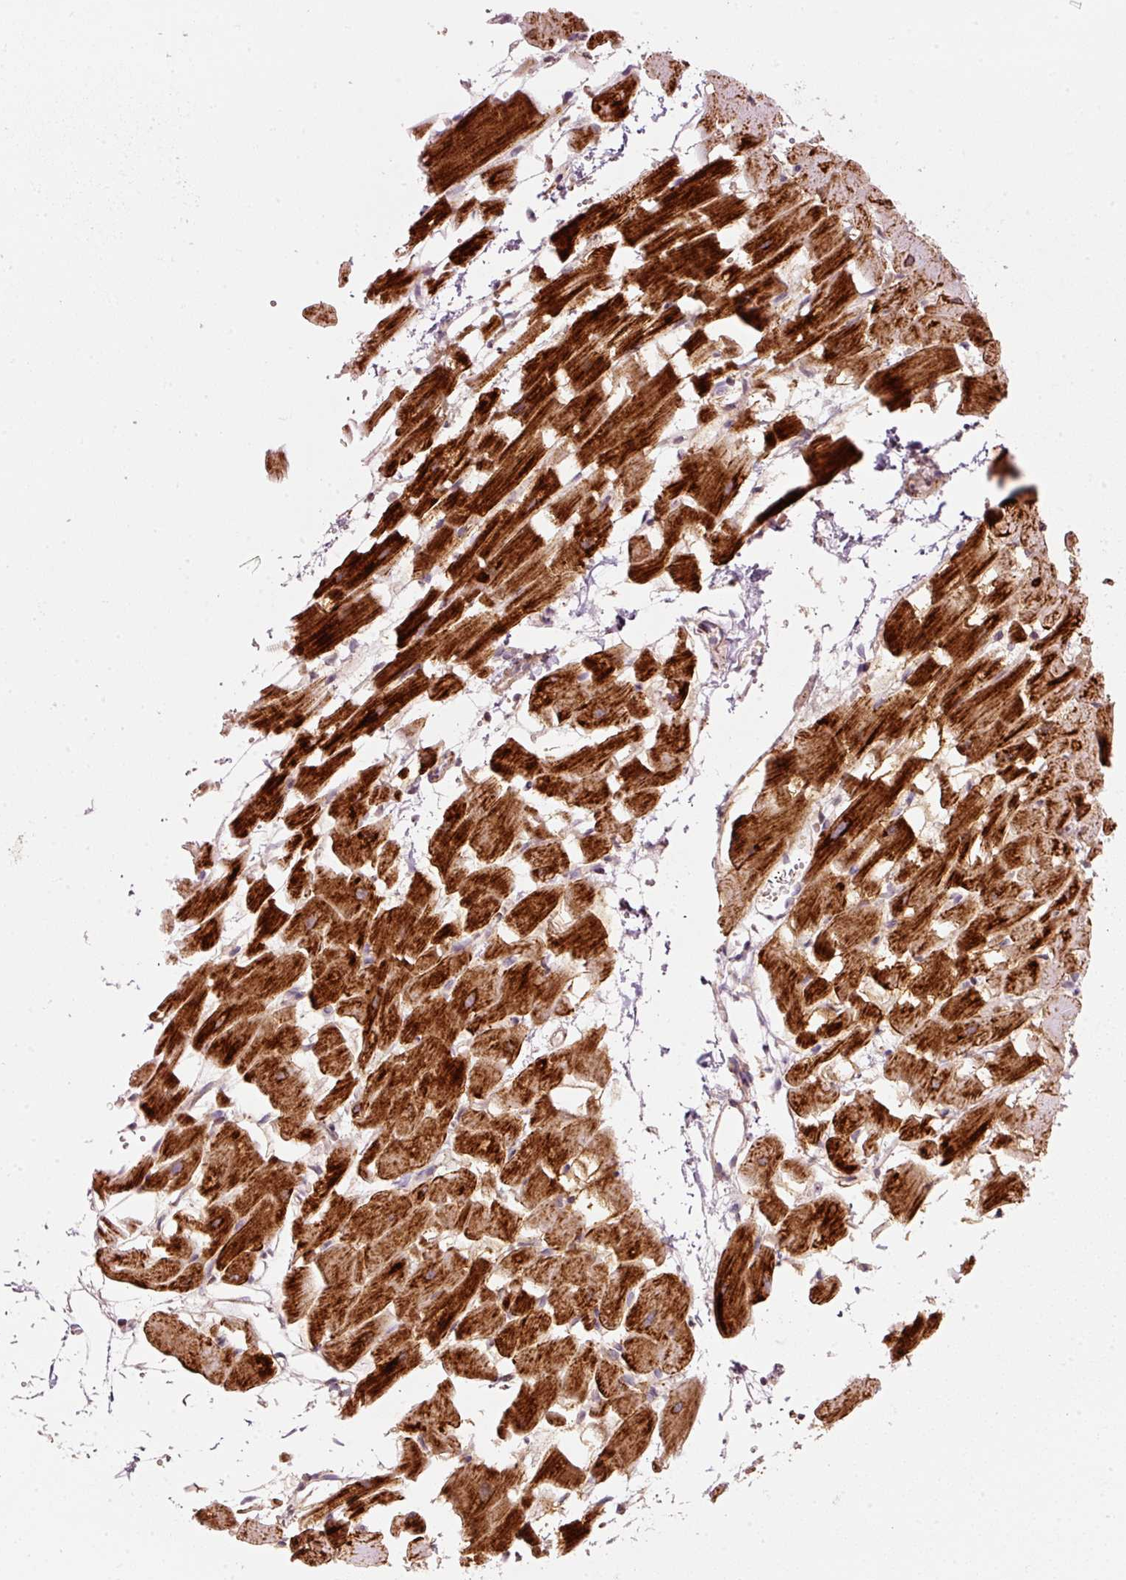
{"staining": {"intensity": "strong", "quantity": "25%-75%", "location": "cytoplasmic/membranous"}, "tissue": "heart muscle", "cell_type": "Cardiomyocytes", "image_type": "normal", "snomed": [{"axis": "morphology", "description": "Normal tissue, NOS"}, {"axis": "topography", "description": "Heart"}], "caption": "Protein staining of benign heart muscle displays strong cytoplasmic/membranous staining in about 25%-75% of cardiomyocytes. Immunohistochemistry stains the protein of interest in brown and the nuclei are stained blue.", "gene": "TOB2", "patient": {"sex": "male", "age": 37}}